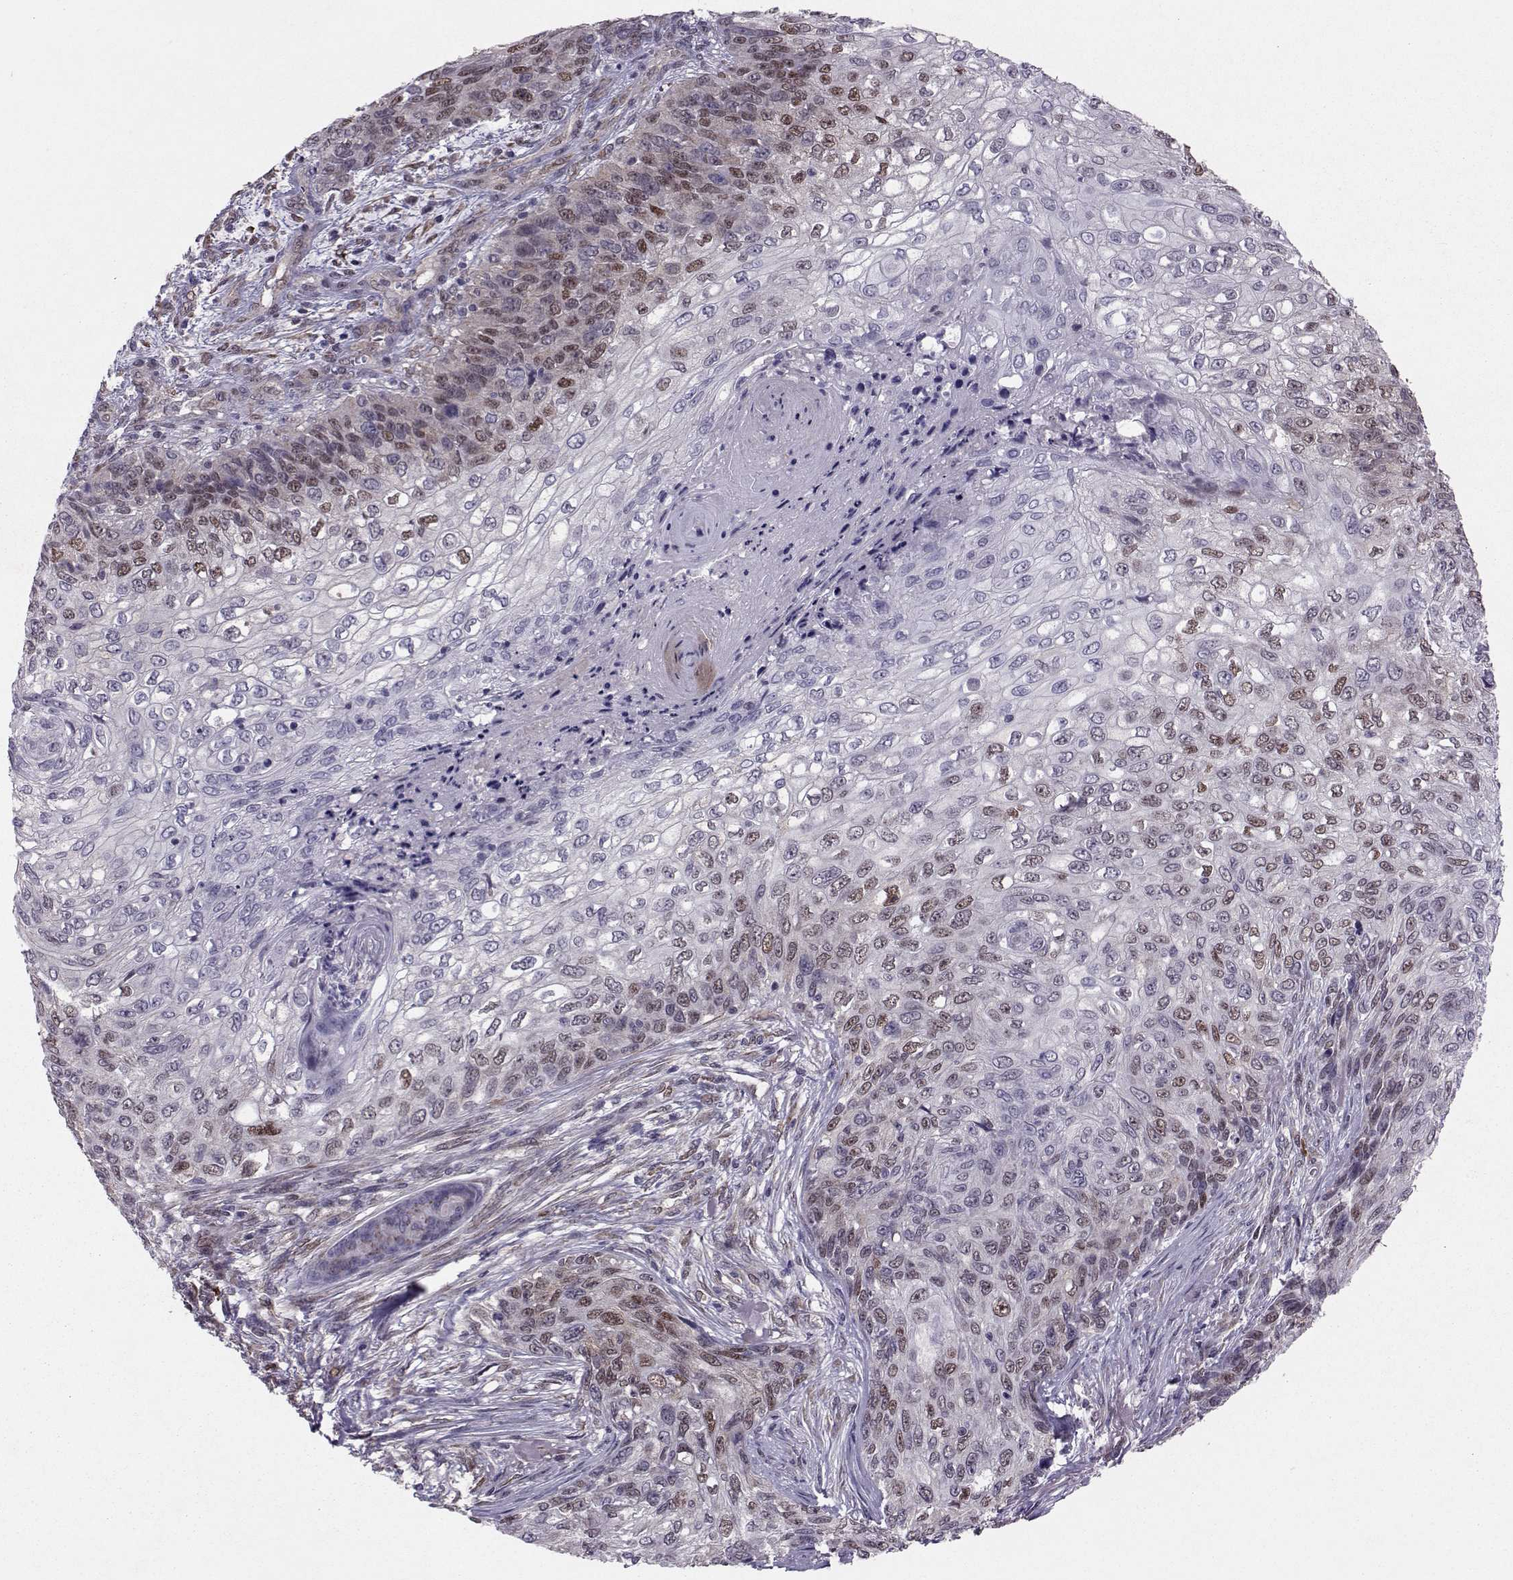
{"staining": {"intensity": "moderate", "quantity": "25%-75%", "location": "nuclear"}, "tissue": "skin cancer", "cell_type": "Tumor cells", "image_type": "cancer", "snomed": [{"axis": "morphology", "description": "Squamous cell carcinoma, NOS"}, {"axis": "topography", "description": "Skin"}], "caption": "Immunohistochemical staining of human skin cancer (squamous cell carcinoma) demonstrates moderate nuclear protein expression in approximately 25%-75% of tumor cells.", "gene": "CDK4", "patient": {"sex": "male", "age": 92}}